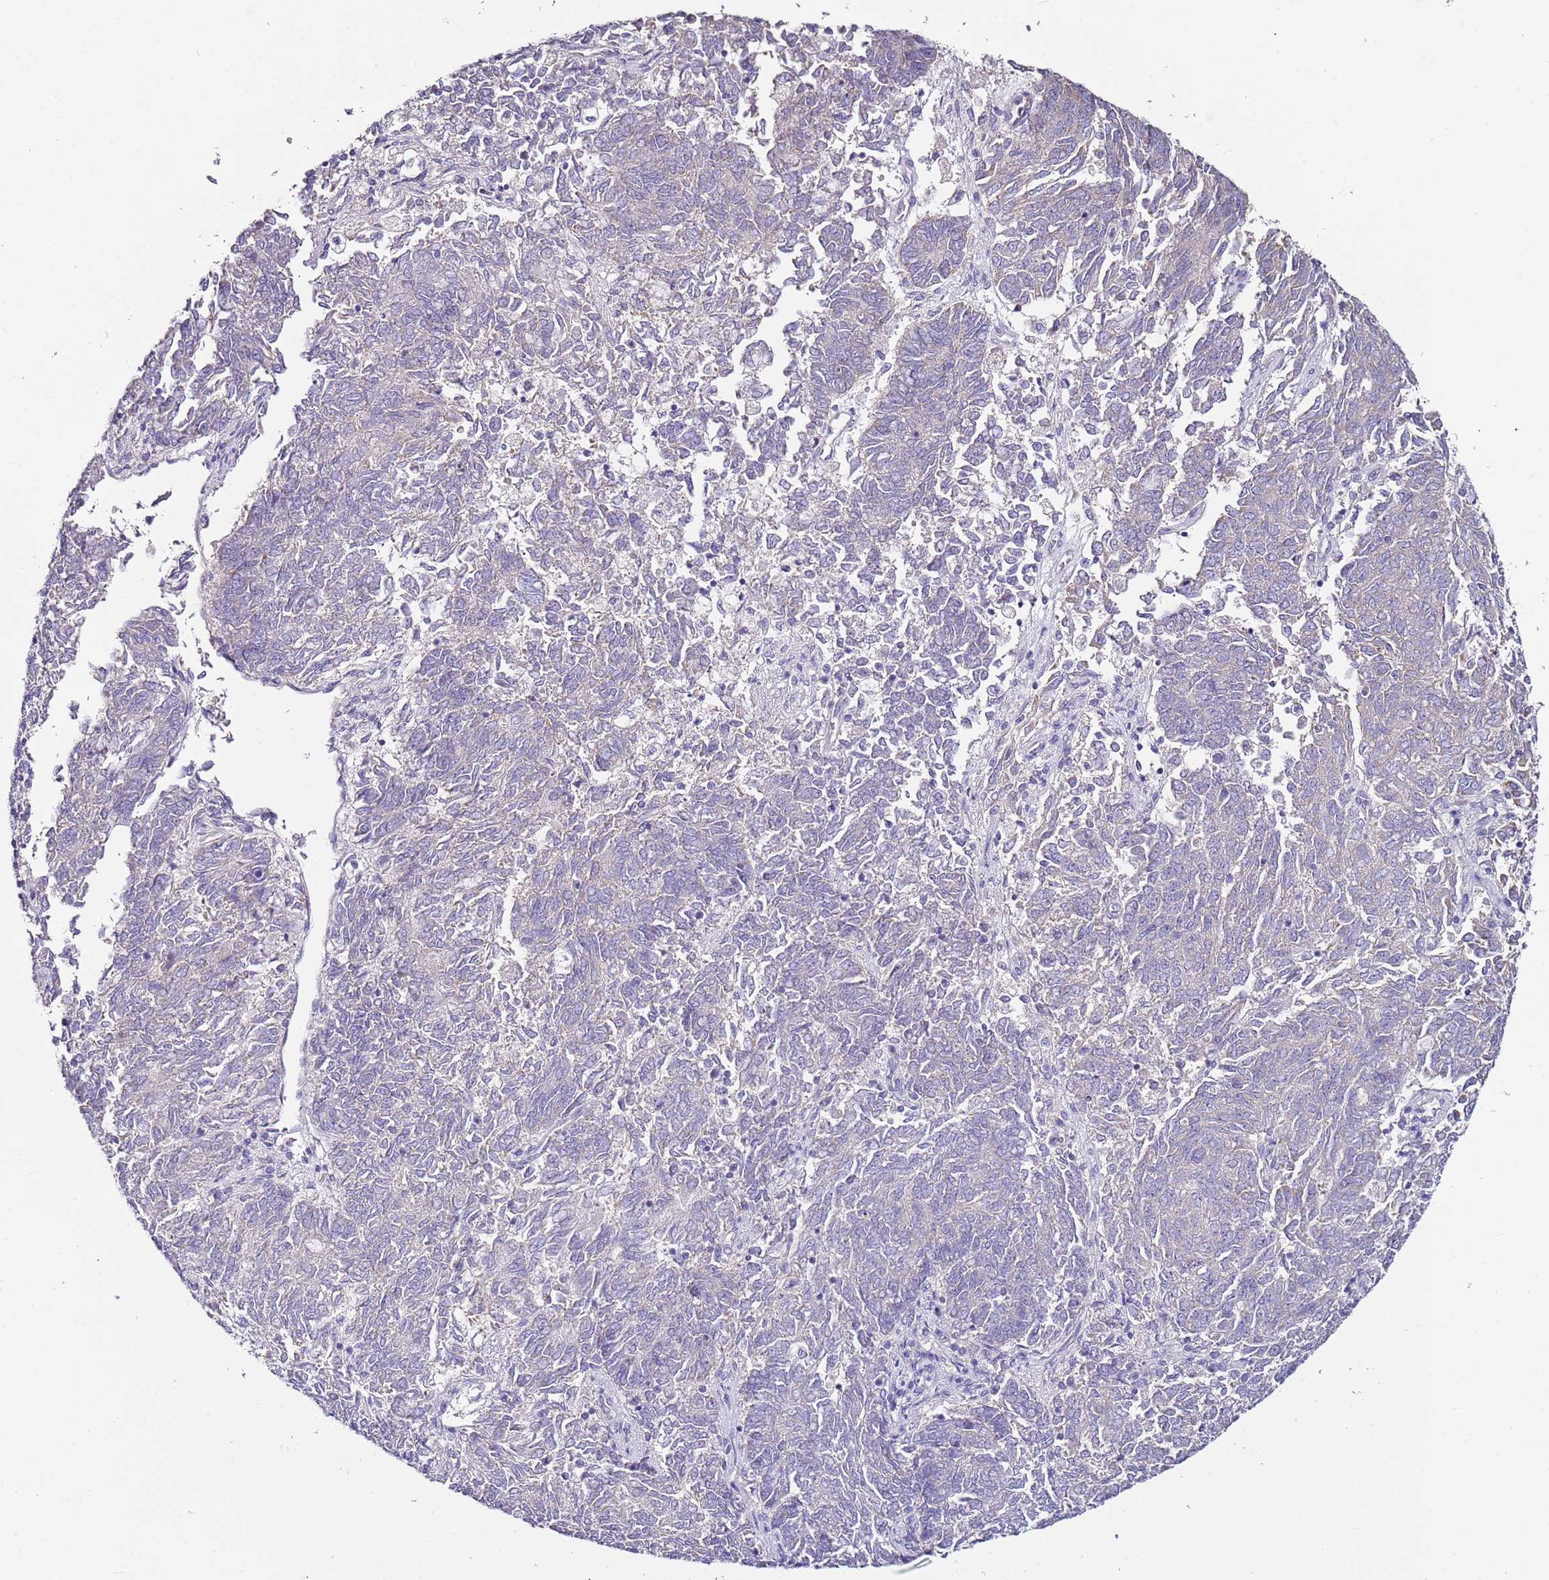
{"staining": {"intensity": "negative", "quantity": "none", "location": "none"}, "tissue": "endometrial cancer", "cell_type": "Tumor cells", "image_type": "cancer", "snomed": [{"axis": "morphology", "description": "Adenocarcinoma, NOS"}, {"axis": "topography", "description": "Endometrium"}], "caption": "The histopathology image displays no significant positivity in tumor cells of endometrial adenocarcinoma.", "gene": "MYBPC3", "patient": {"sex": "female", "age": 80}}